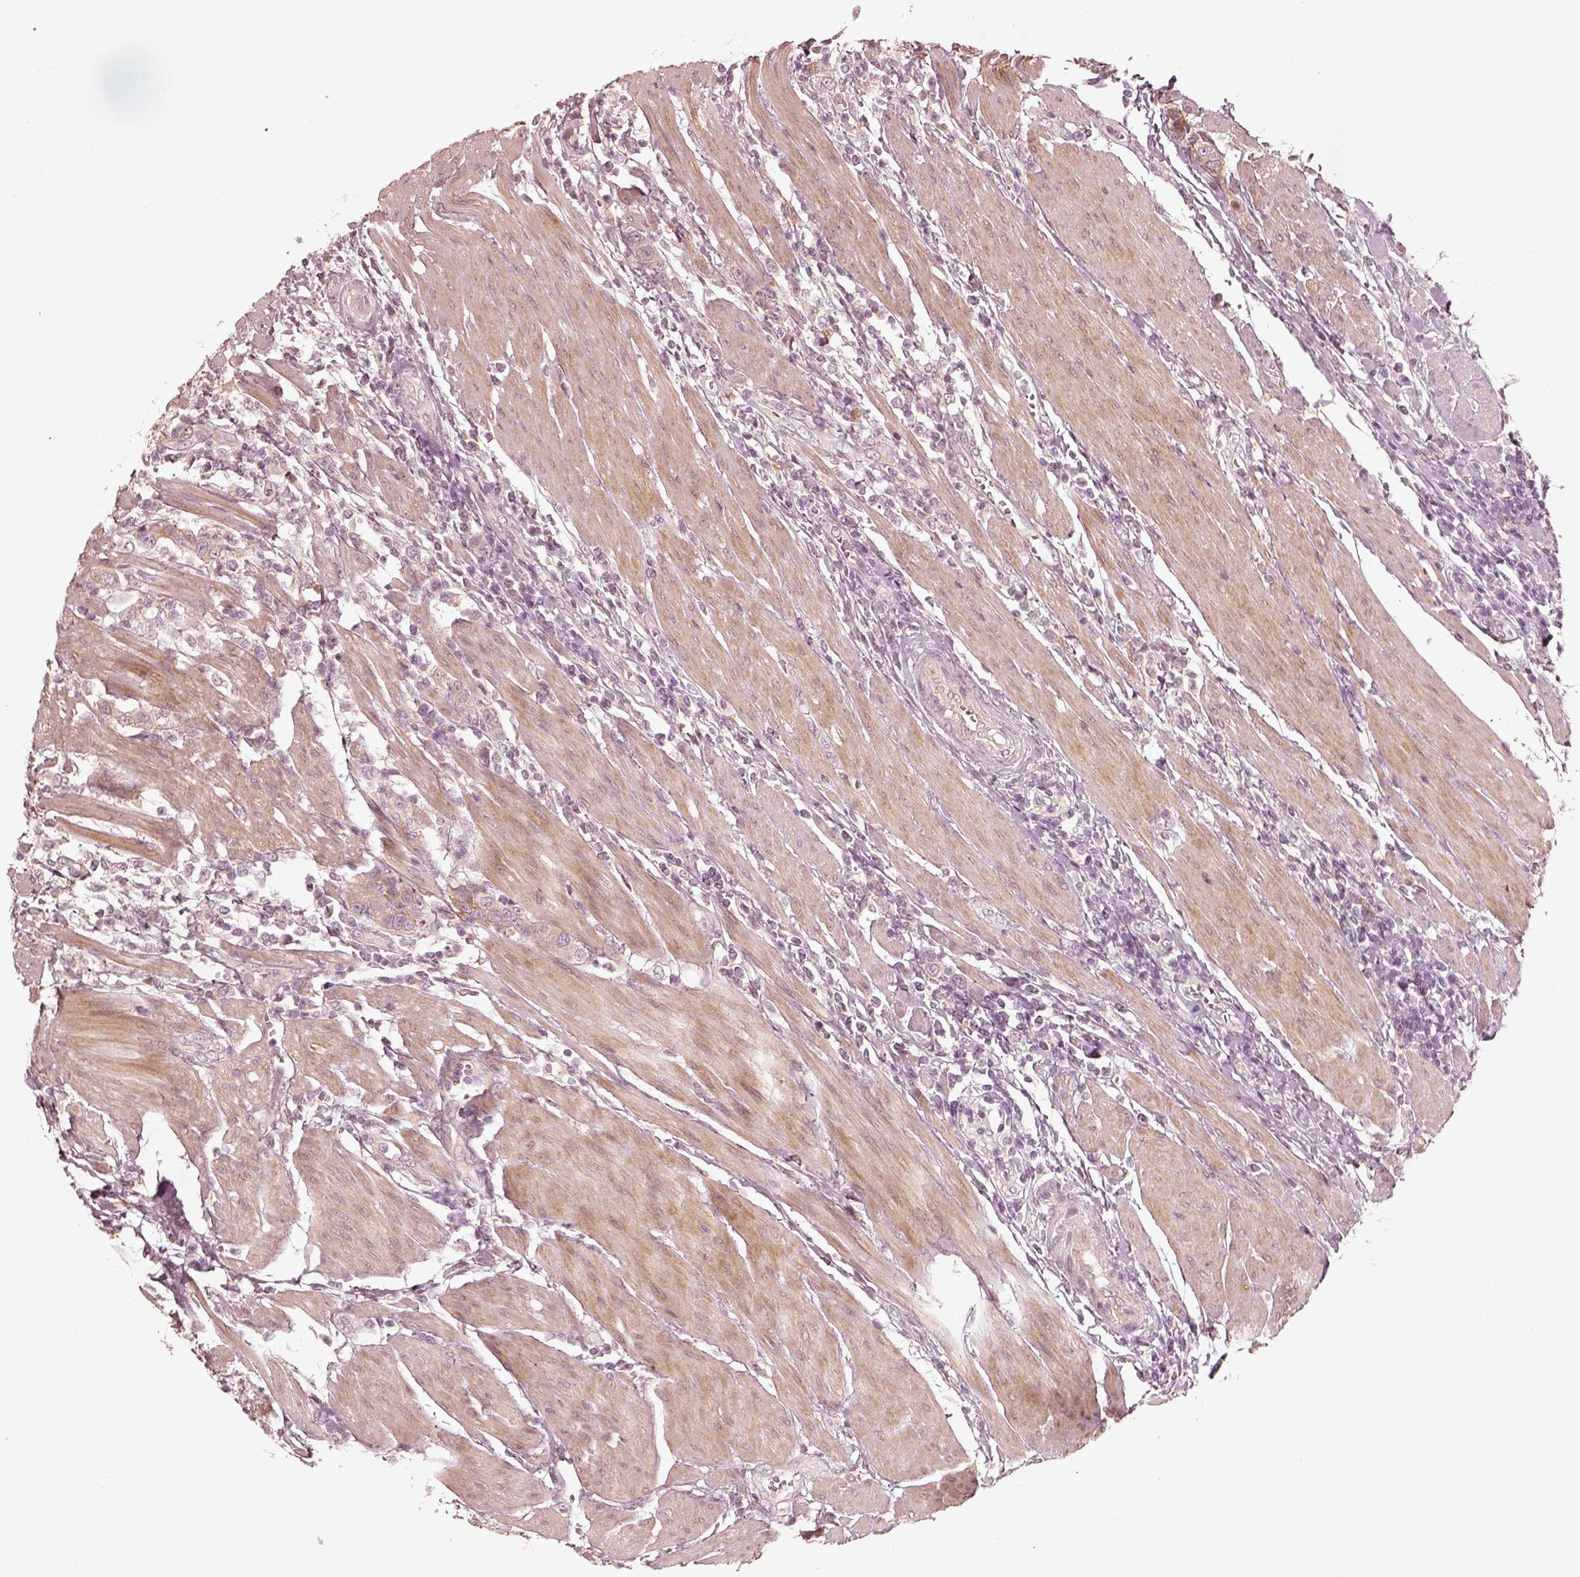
{"staining": {"intensity": "moderate", "quantity": ">75%", "location": "cytoplasmic/membranous"}, "tissue": "urothelial cancer", "cell_type": "Tumor cells", "image_type": "cancer", "snomed": [{"axis": "morphology", "description": "Urothelial carcinoma, High grade"}, {"axis": "topography", "description": "Urinary bladder"}], "caption": "Moderate cytoplasmic/membranous protein positivity is appreciated in about >75% of tumor cells in urothelial cancer.", "gene": "WLS", "patient": {"sex": "female", "age": 58}}